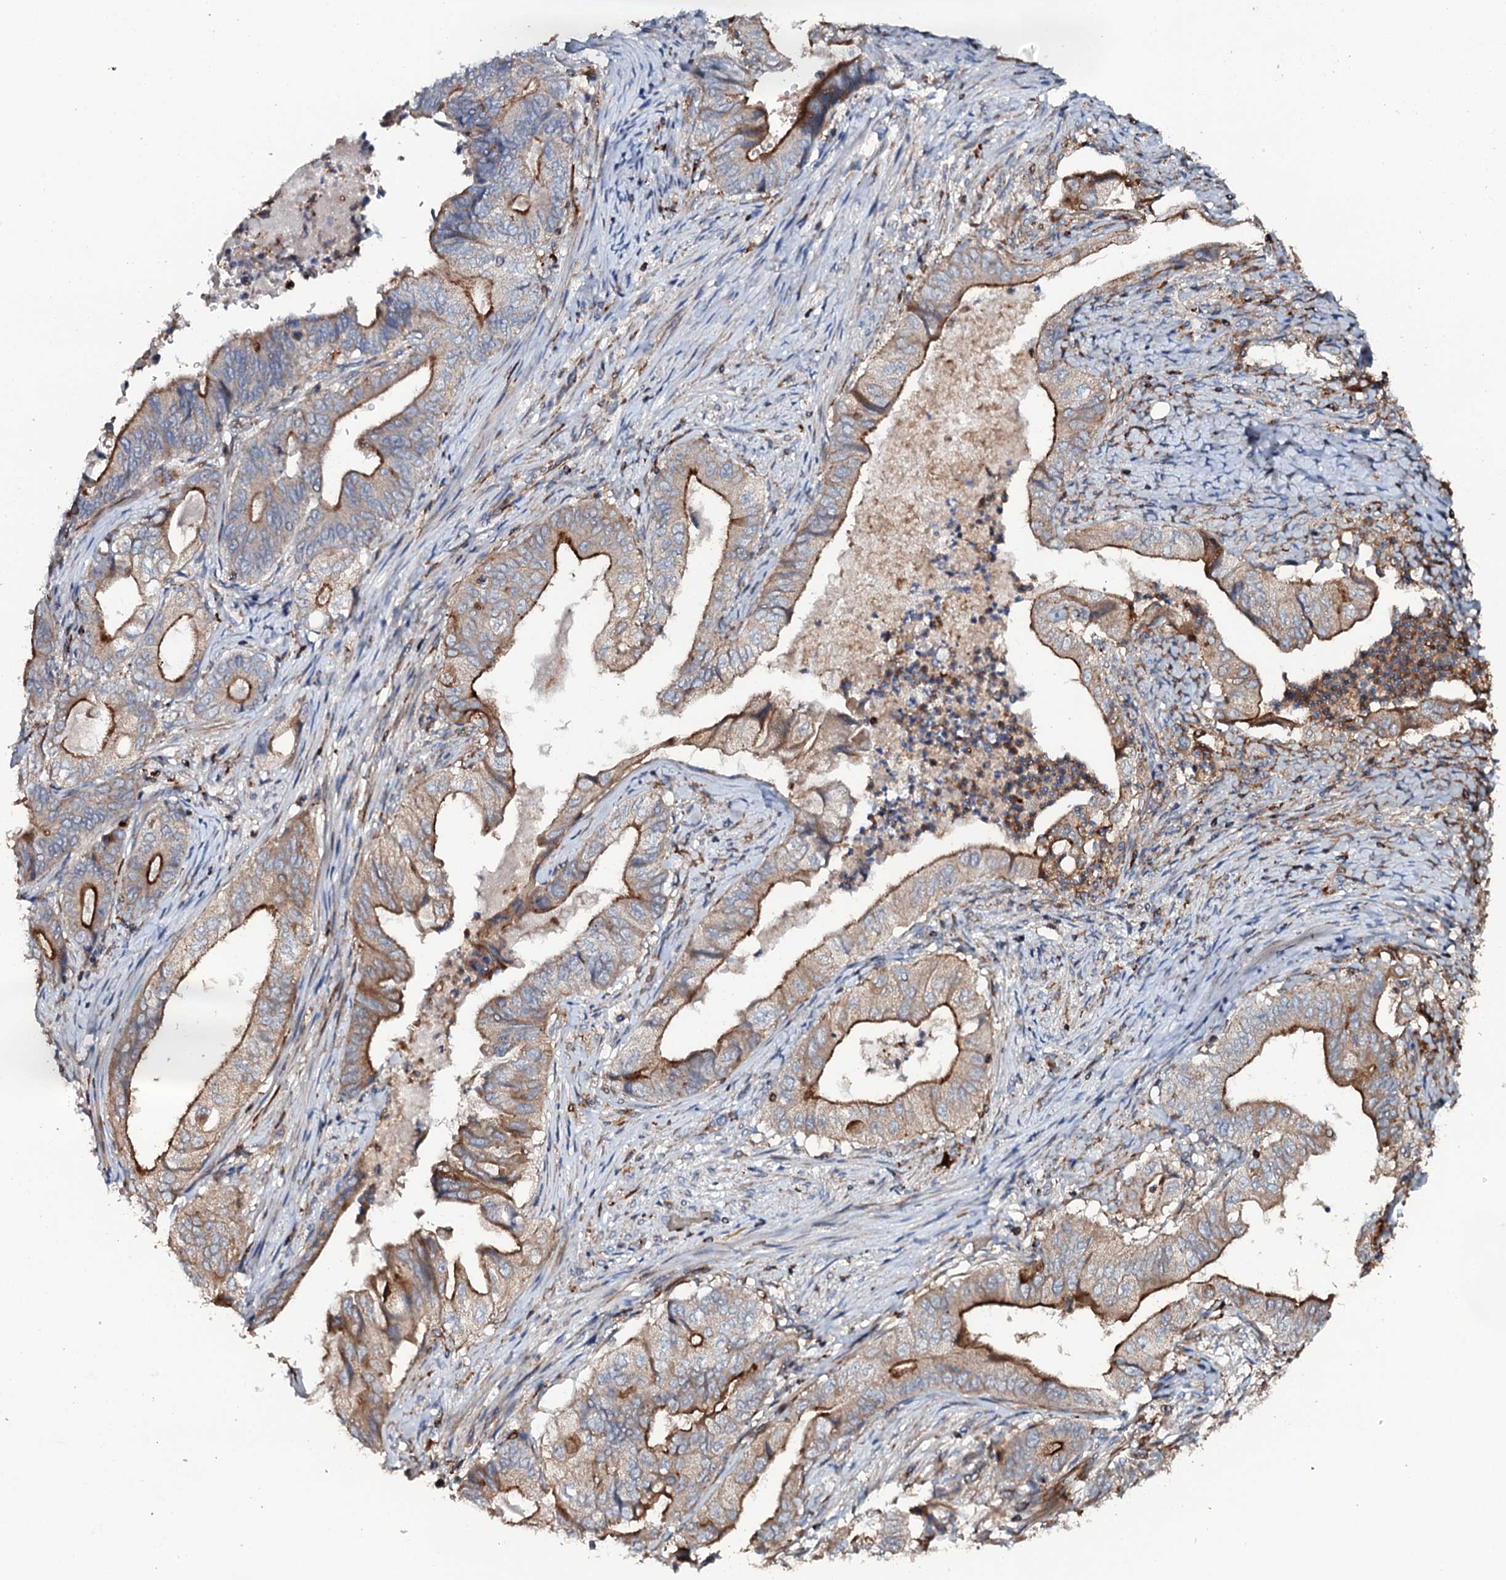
{"staining": {"intensity": "moderate", "quantity": "25%-75%", "location": "cytoplasmic/membranous"}, "tissue": "stomach cancer", "cell_type": "Tumor cells", "image_type": "cancer", "snomed": [{"axis": "morphology", "description": "Adenocarcinoma, NOS"}, {"axis": "topography", "description": "Stomach"}], "caption": "This micrograph demonstrates immunohistochemistry staining of stomach cancer (adenocarcinoma), with medium moderate cytoplasmic/membranous positivity in about 25%-75% of tumor cells.", "gene": "VAMP8", "patient": {"sex": "female", "age": 73}}